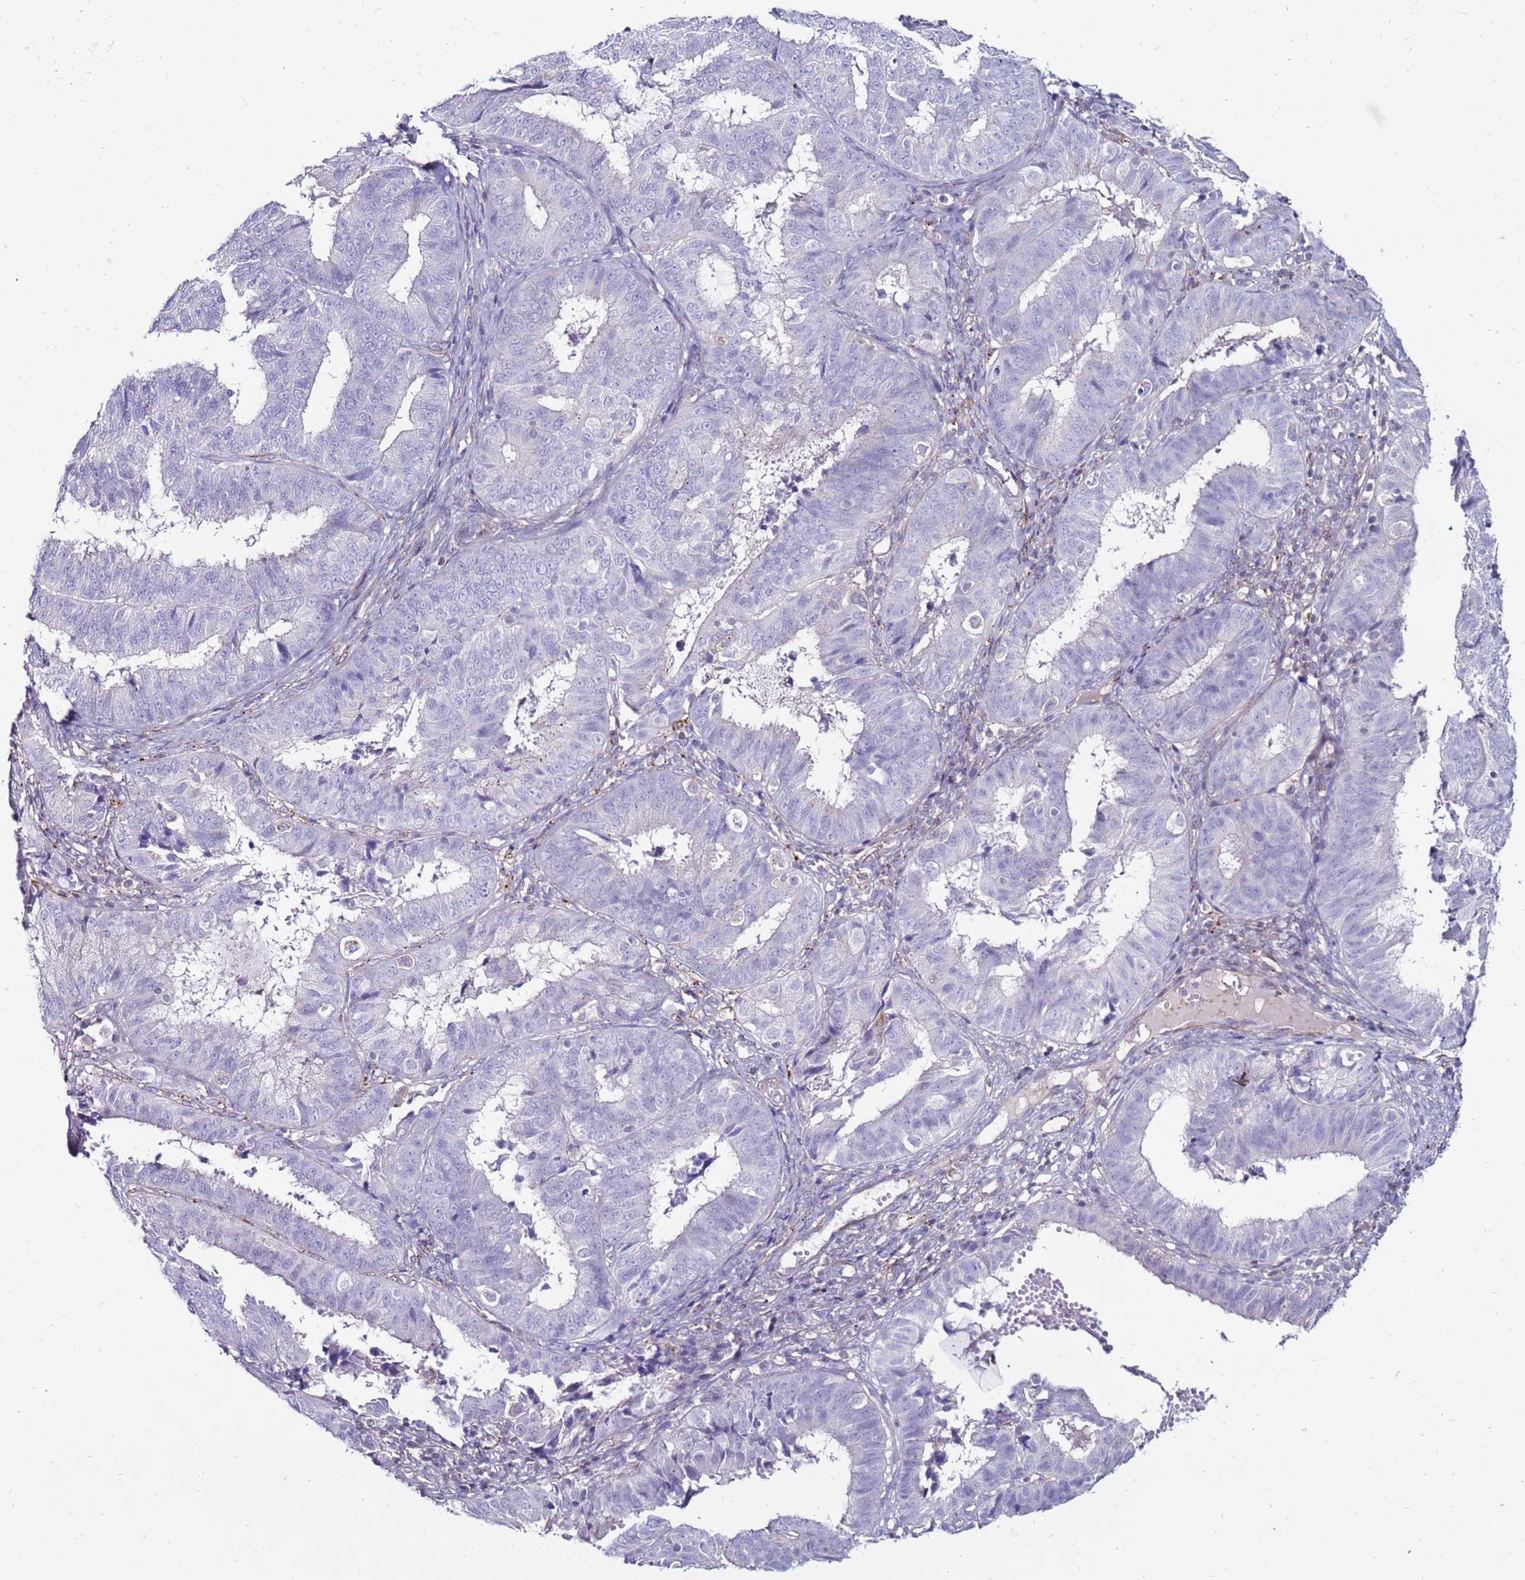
{"staining": {"intensity": "negative", "quantity": "none", "location": "none"}, "tissue": "endometrial cancer", "cell_type": "Tumor cells", "image_type": "cancer", "snomed": [{"axis": "morphology", "description": "Adenocarcinoma, NOS"}, {"axis": "topography", "description": "Endometrium"}], "caption": "Photomicrograph shows no significant protein expression in tumor cells of endometrial adenocarcinoma.", "gene": "CLEC4M", "patient": {"sex": "female", "age": 51}}